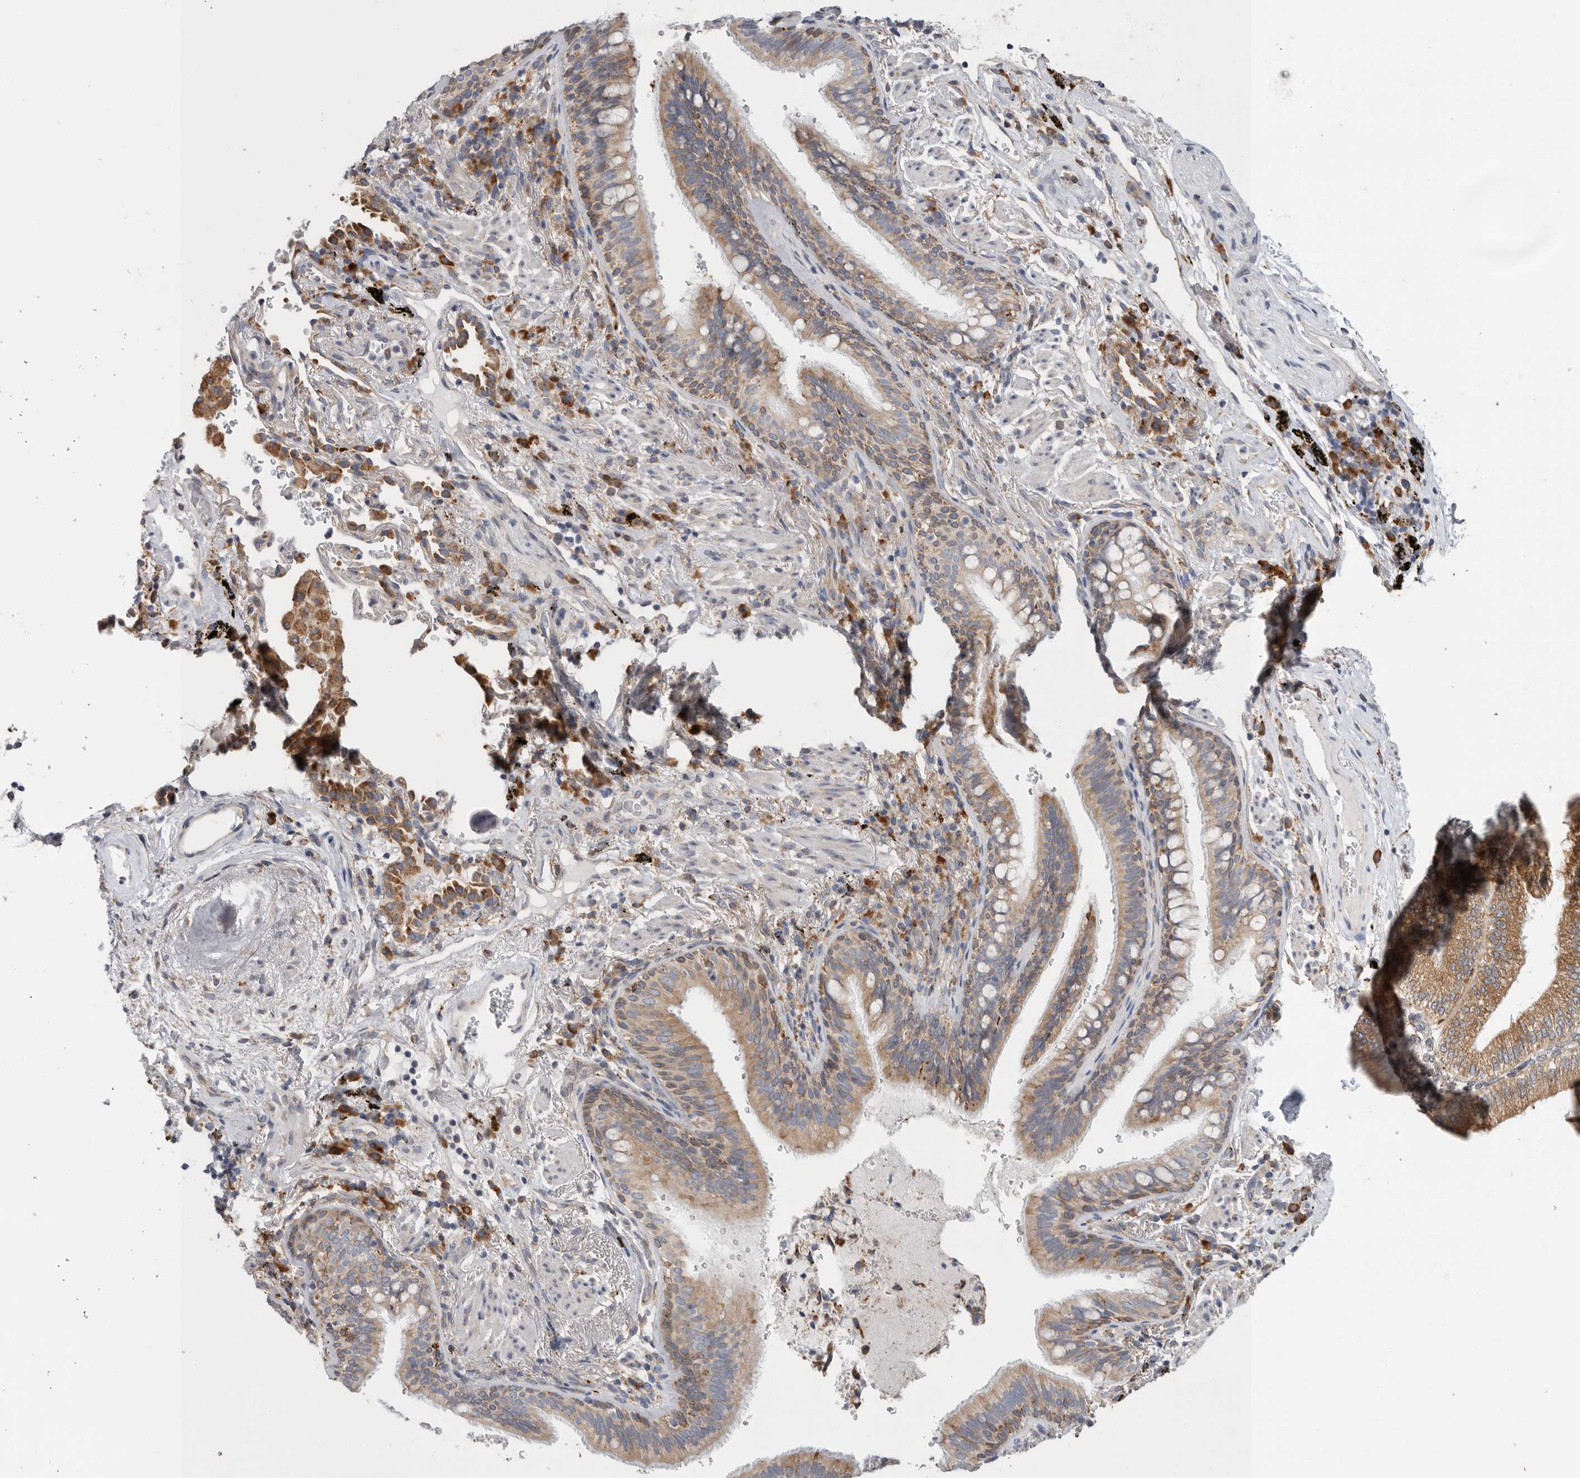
{"staining": {"intensity": "moderate", "quantity": "25%-75%", "location": "cytoplasmic/membranous"}, "tissue": "bronchus", "cell_type": "Respiratory epithelial cells", "image_type": "normal", "snomed": [{"axis": "morphology", "description": "Normal tissue, NOS"}, {"axis": "morphology", "description": "Inflammation, NOS"}, {"axis": "topography", "description": "Bronchus"}], "caption": "Brown immunohistochemical staining in unremarkable bronchus exhibits moderate cytoplasmic/membranous staining in about 25%-75% of respiratory epithelial cells. (IHC, brightfield microscopy, high magnification).", "gene": "GANAB", "patient": {"sex": "male", "age": 69}}